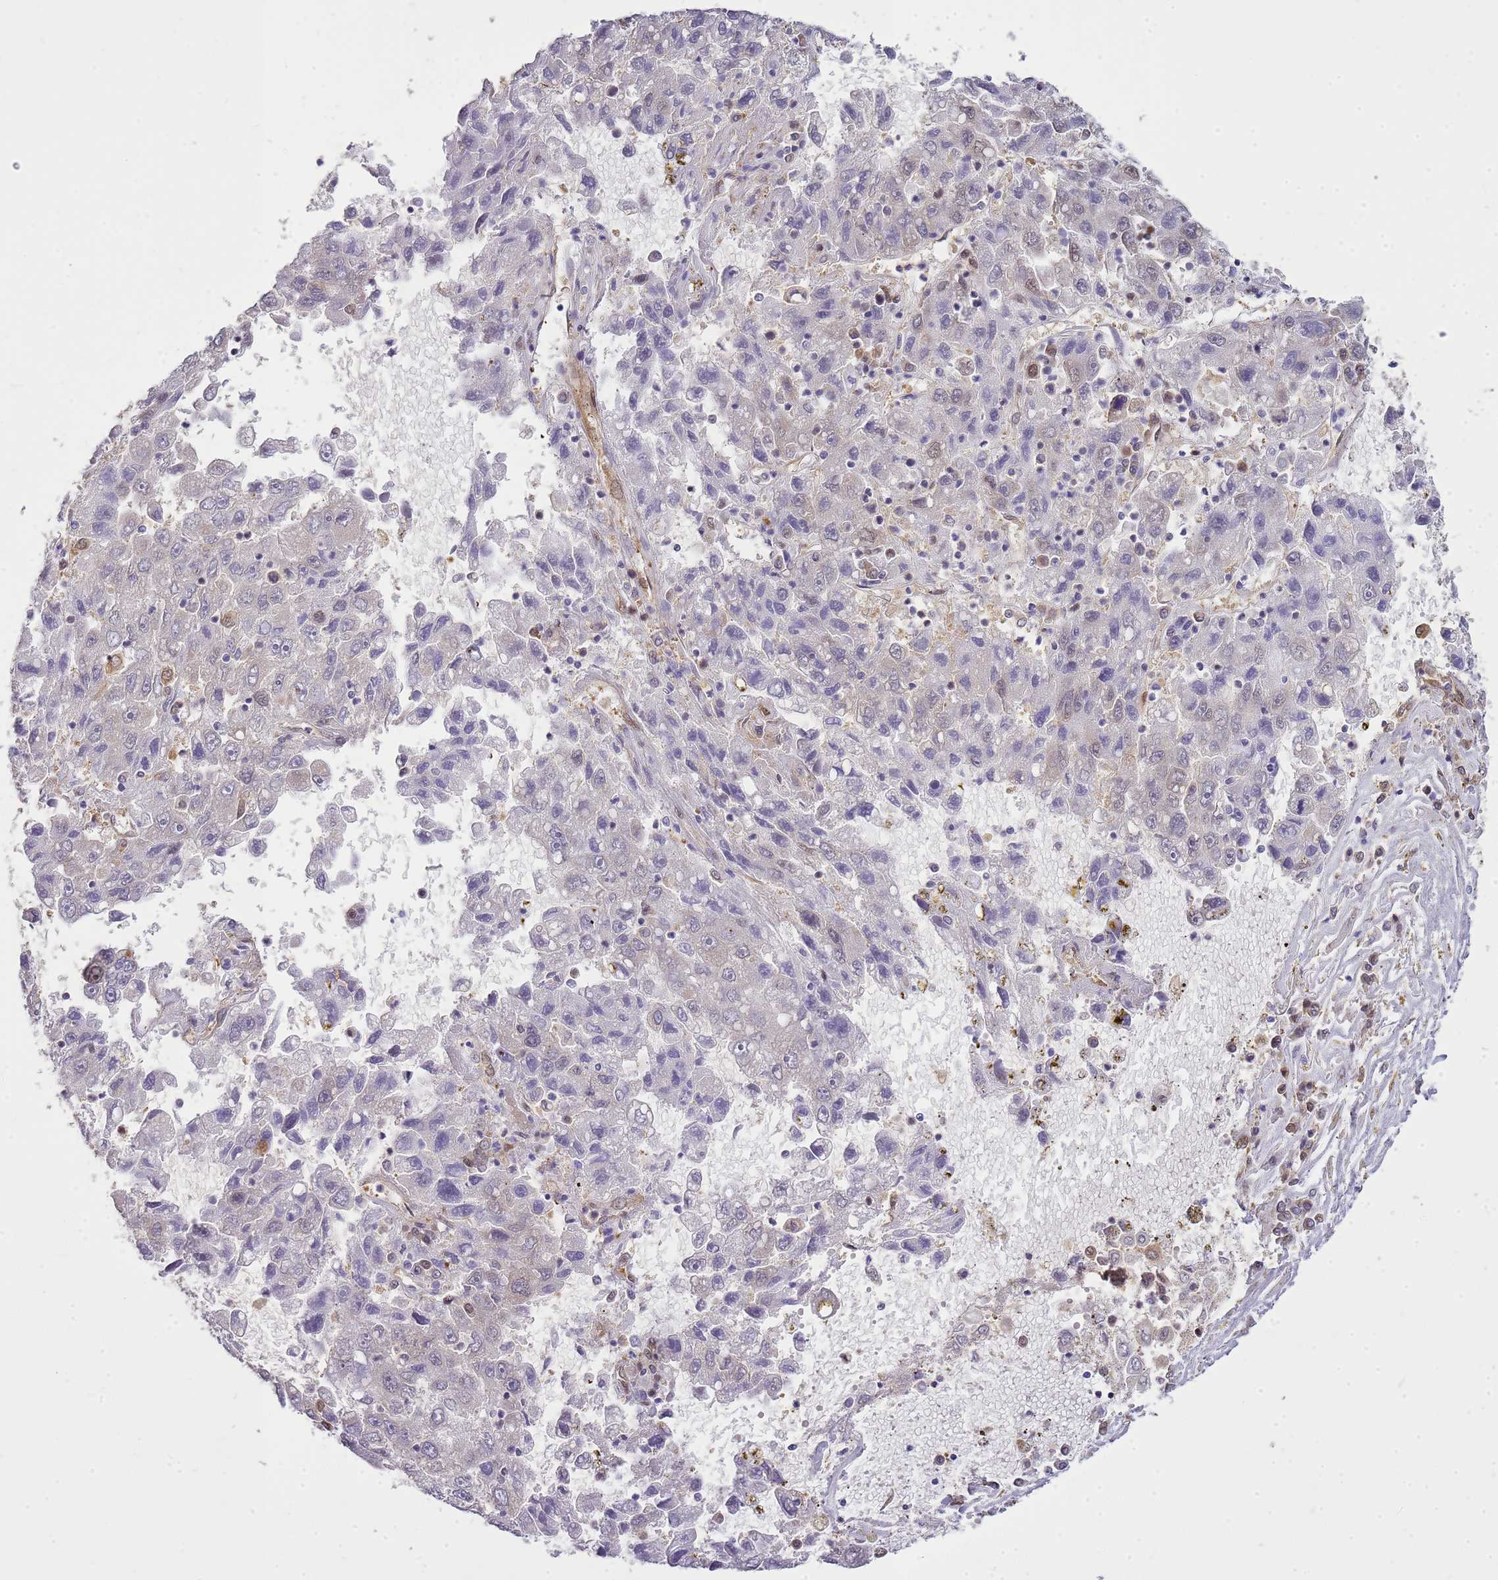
{"staining": {"intensity": "negative", "quantity": "none", "location": "none"}, "tissue": "liver cancer", "cell_type": "Tumor cells", "image_type": "cancer", "snomed": [{"axis": "morphology", "description": "Carcinoma, Hepatocellular, NOS"}, {"axis": "topography", "description": "Liver"}], "caption": "IHC photomicrograph of neoplastic tissue: liver cancer (hepatocellular carcinoma) stained with DAB exhibits no significant protein positivity in tumor cells.", "gene": "YWHAE", "patient": {"sex": "male", "age": 49}}